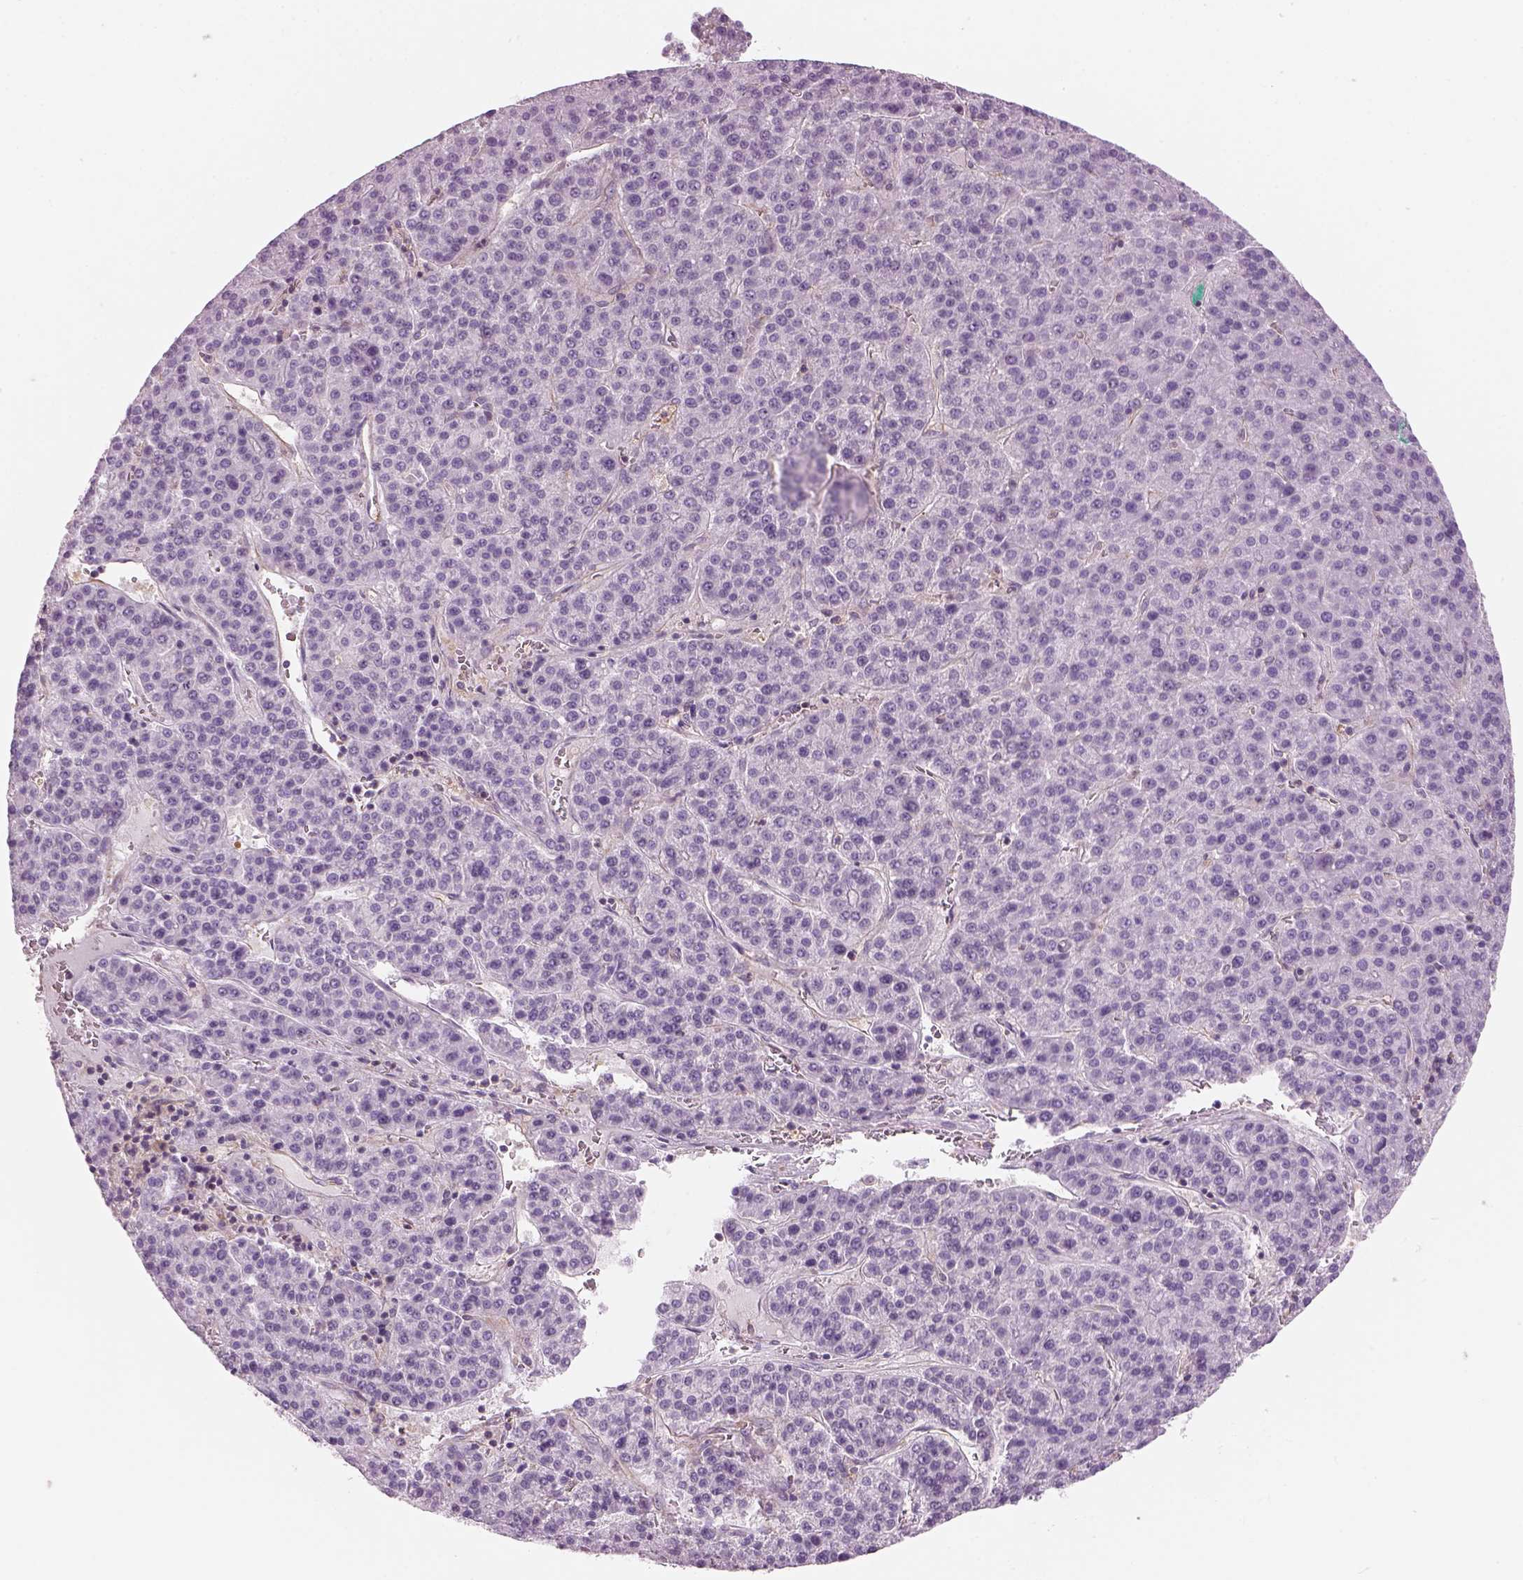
{"staining": {"intensity": "negative", "quantity": "none", "location": "none"}, "tissue": "liver cancer", "cell_type": "Tumor cells", "image_type": "cancer", "snomed": [{"axis": "morphology", "description": "Carcinoma, Hepatocellular, NOS"}, {"axis": "topography", "description": "Liver"}], "caption": "This is an IHC photomicrograph of hepatocellular carcinoma (liver). There is no staining in tumor cells.", "gene": "SLC1A7", "patient": {"sex": "female", "age": 58}}